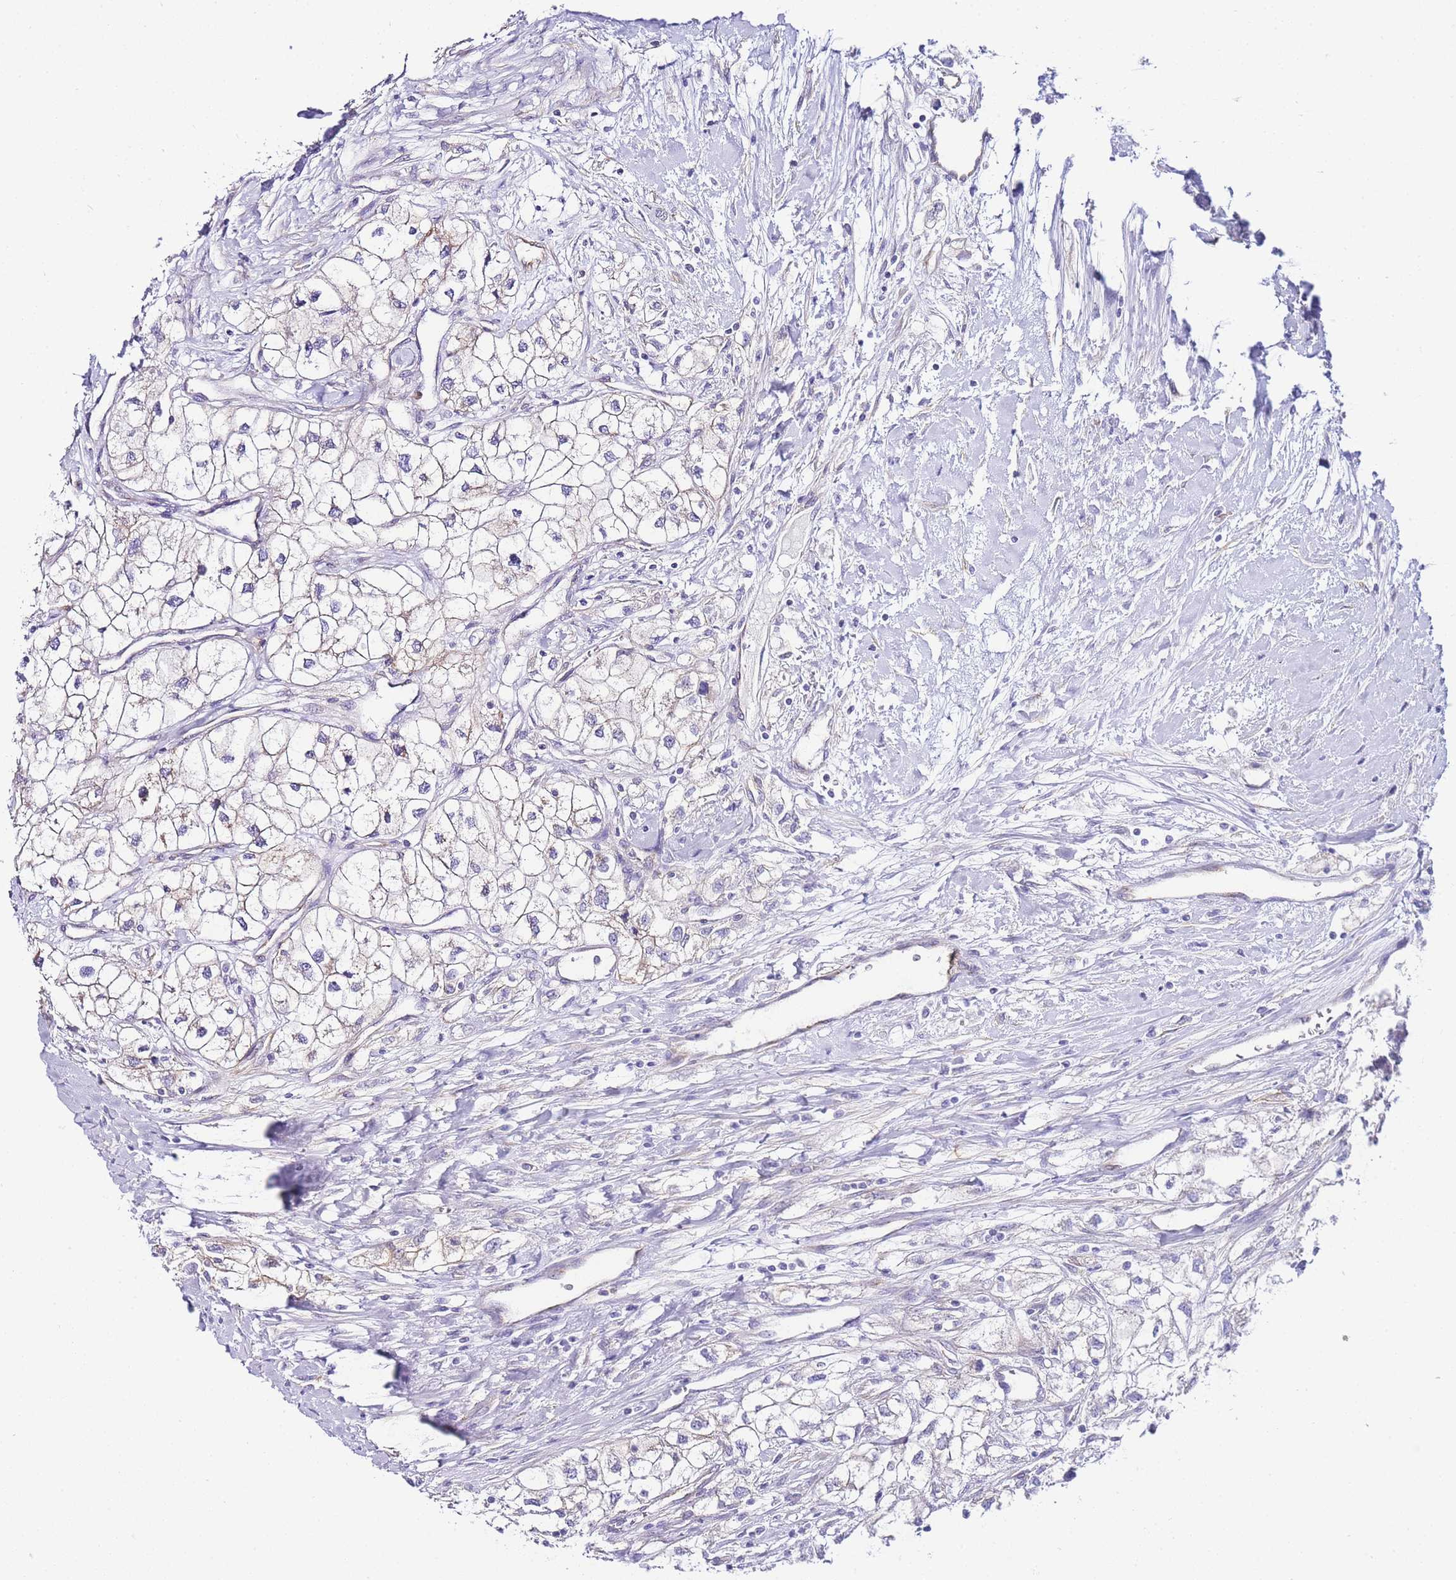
{"staining": {"intensity": "weak", "quantity": "25%-75%", "location": "cytoplasmic/membranous"}, "tissue": "renal cancer", "cell_type": "Tumor cells", "image_type": "cancer", "snomed": [{"axis": "morphology", "description": "Adenocarcinoma, NOS"}, {"axis": "topography", "description": "Kidney"}], "caption": "A micrograph of adenocarcinoma (renal) stained for a protein reveals weak cytoplasmic/membranous brown staining in tumor cells.", "gene": "PDCD7", "patient": {"sex": "male", "age": 59}}